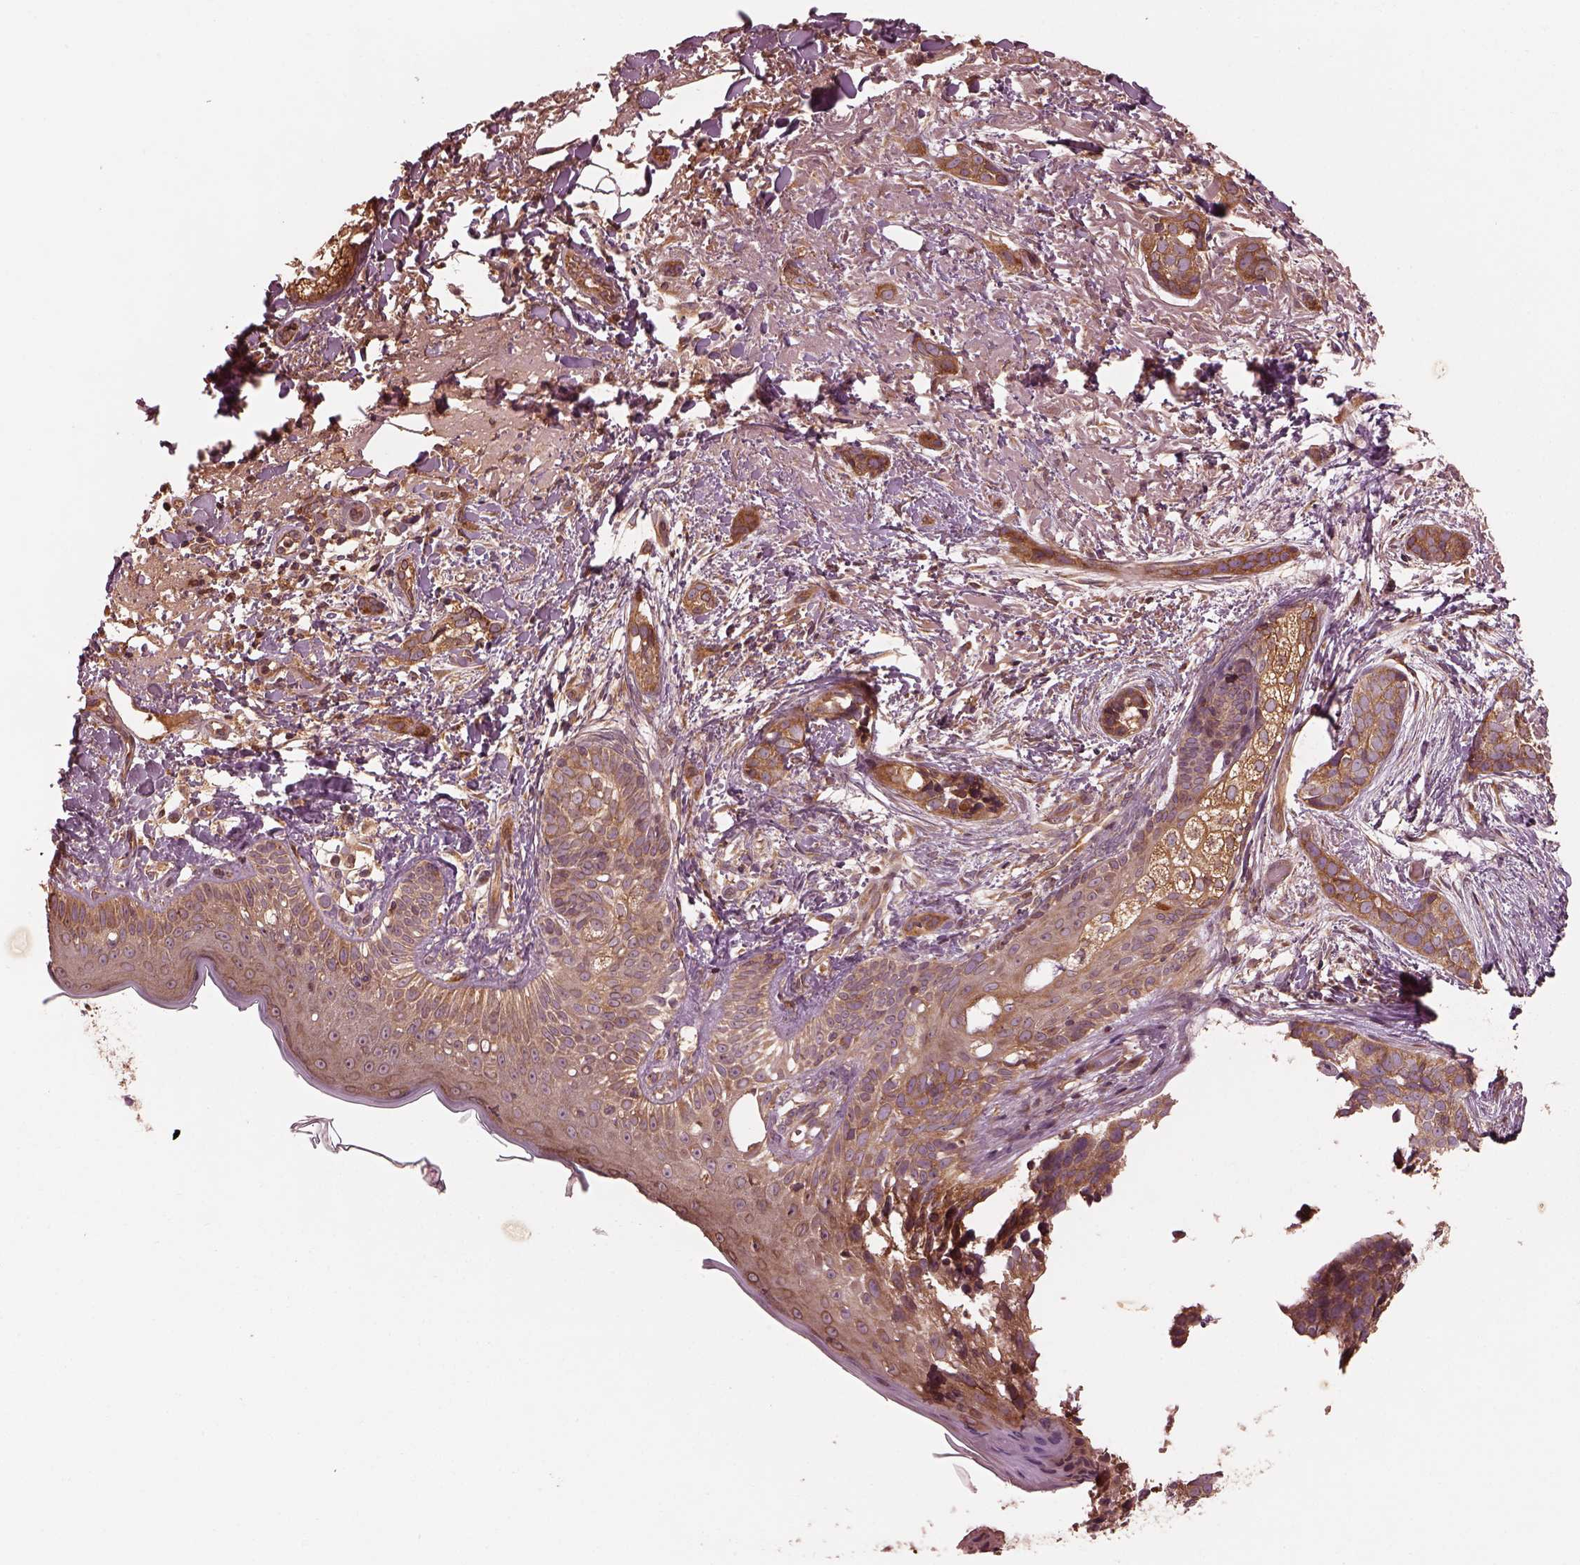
{"staining": {"intensity": "moderate", "quantity": ">75%", "location": "cytoplasmic/membranous"}, "tissue": "skin cancer", "cell_type": "Tumor cells", "image_type": "cancer", "snomed": [{"axis": "morphology", "description": "Basal cell carcinoma"}, {"axis": "topography", "description": "Skin"}], "caption": "Immunohistochemistry (IHC) image of skin cancer stained for a protein (brown), which exhibits medium levels of moderate cytoplasmic/membranous staining in approximately >75% of tumor cells.", "gene": "PIK3R2", "patient": {"sex": "male", "age": 87}}